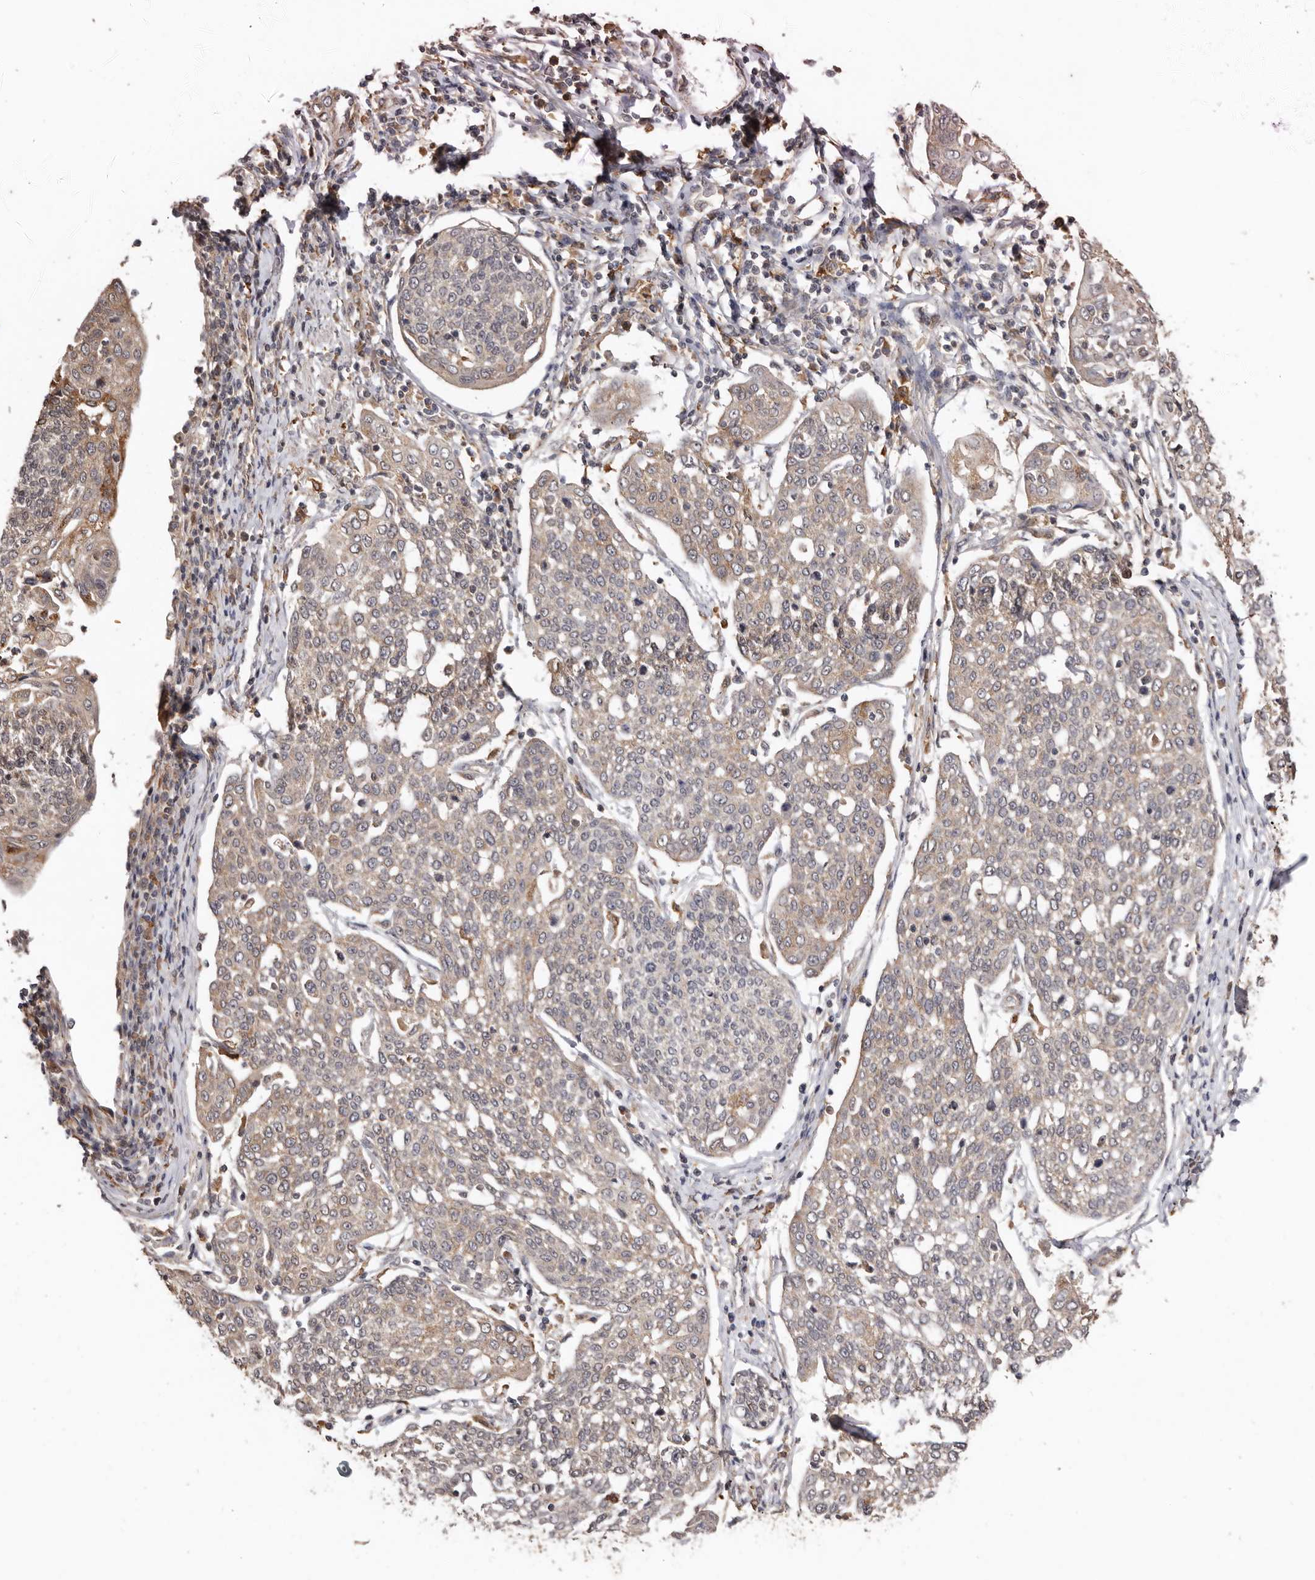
{"staining": {"intensity": "weak", "quantity": ">75%", "location": "cytoplasmic/membranous"}, "tissue": "cervical cancer", "cell_type": "Tumor cells", "image_type": "cancer", "snomed": [{"axis": "morphology", "description": "Squamous cell carcinoma, NOS"}, {"axis": "topography", "description": "Cervix"}], "caption": "Immunohistochemical staining of cervical cancer reveals low levels of weak cytoplasmic/membranous staining in approximately >75% of tumor cells.", "gene": "RSPO2", "patient": {"sex": "female", "age": 34}}